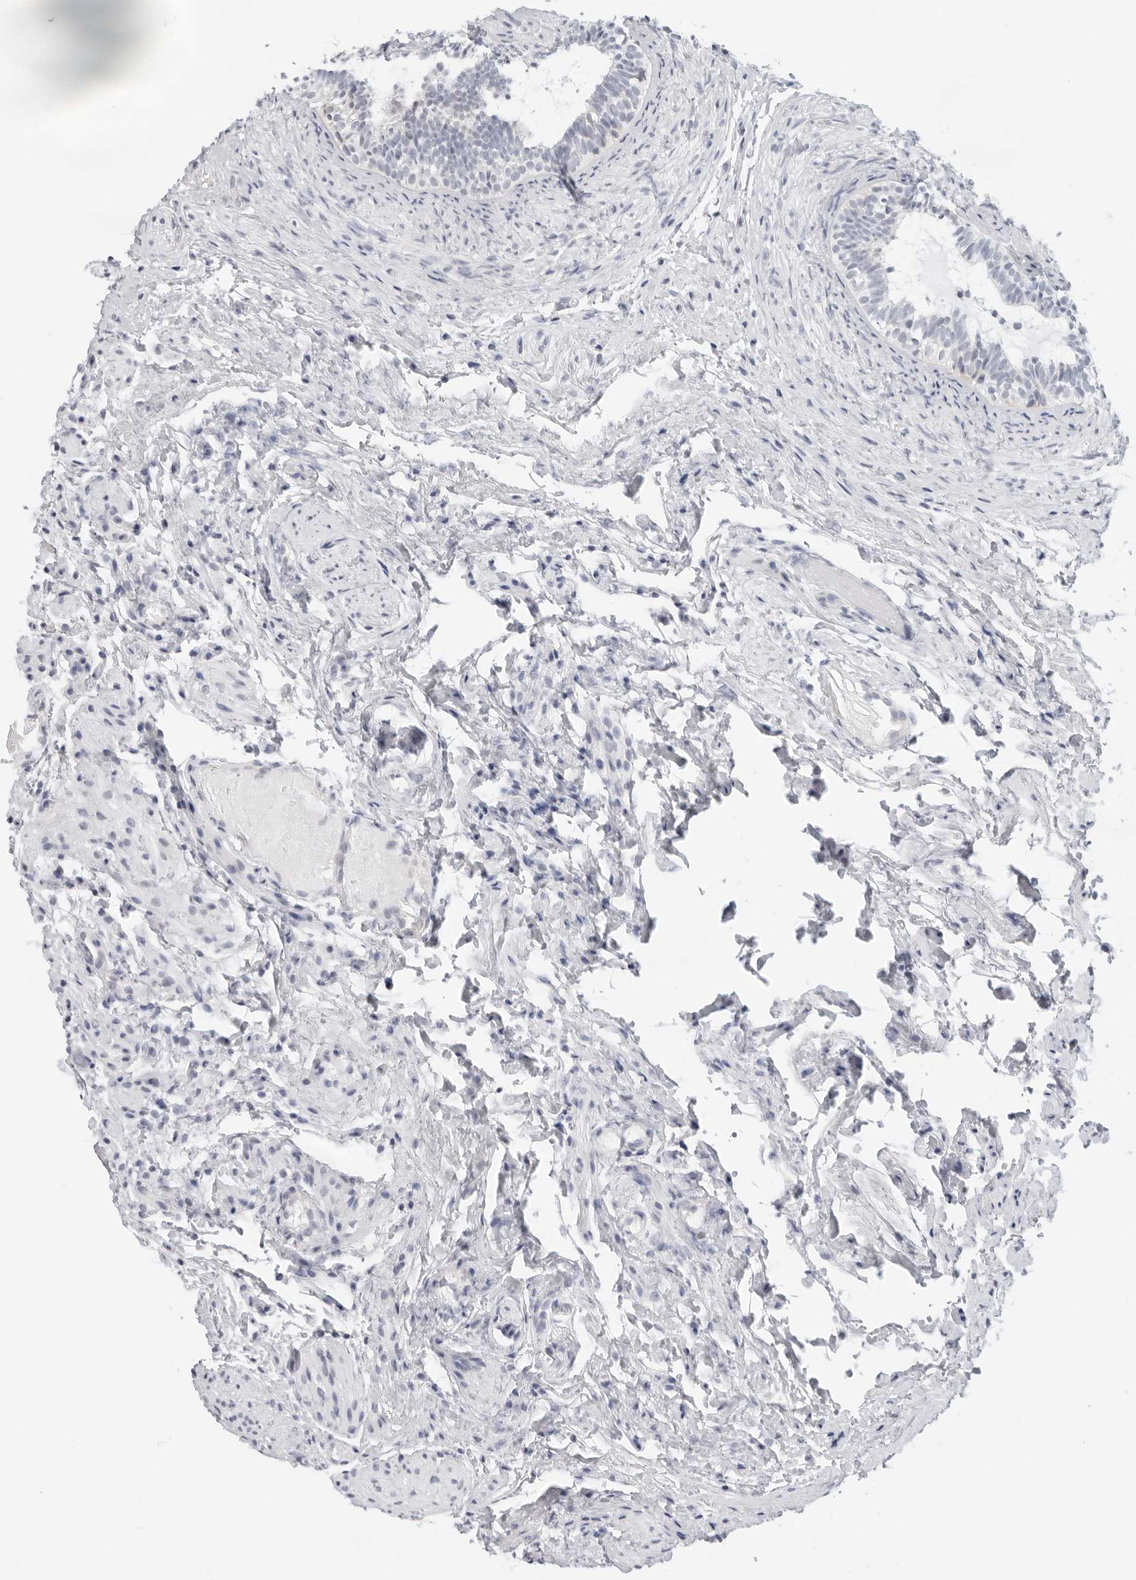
{"staining": {"intensity": "moderate", "quantity": "25%-75%", "location": "cytoplasmic/membranous"}, "tissue": "epididymis", "cell_type": "Glandular cells", "image_type": "normal", "snomed": [{"axis": "morphology", "description": "Normal tissue, NOS"}, {"axis": "topography", "description": "Epididymis"}], "caption": "The histopathology image demonstrates a brown stain indicating the presence of a protein in the cytoplasmic/membranous of glandular cells in epididymis. (Brightfield microscopy of DAB IHC at high magnification).", "gene": "CIART", "patient": {"sex": "male", "age": 5}}